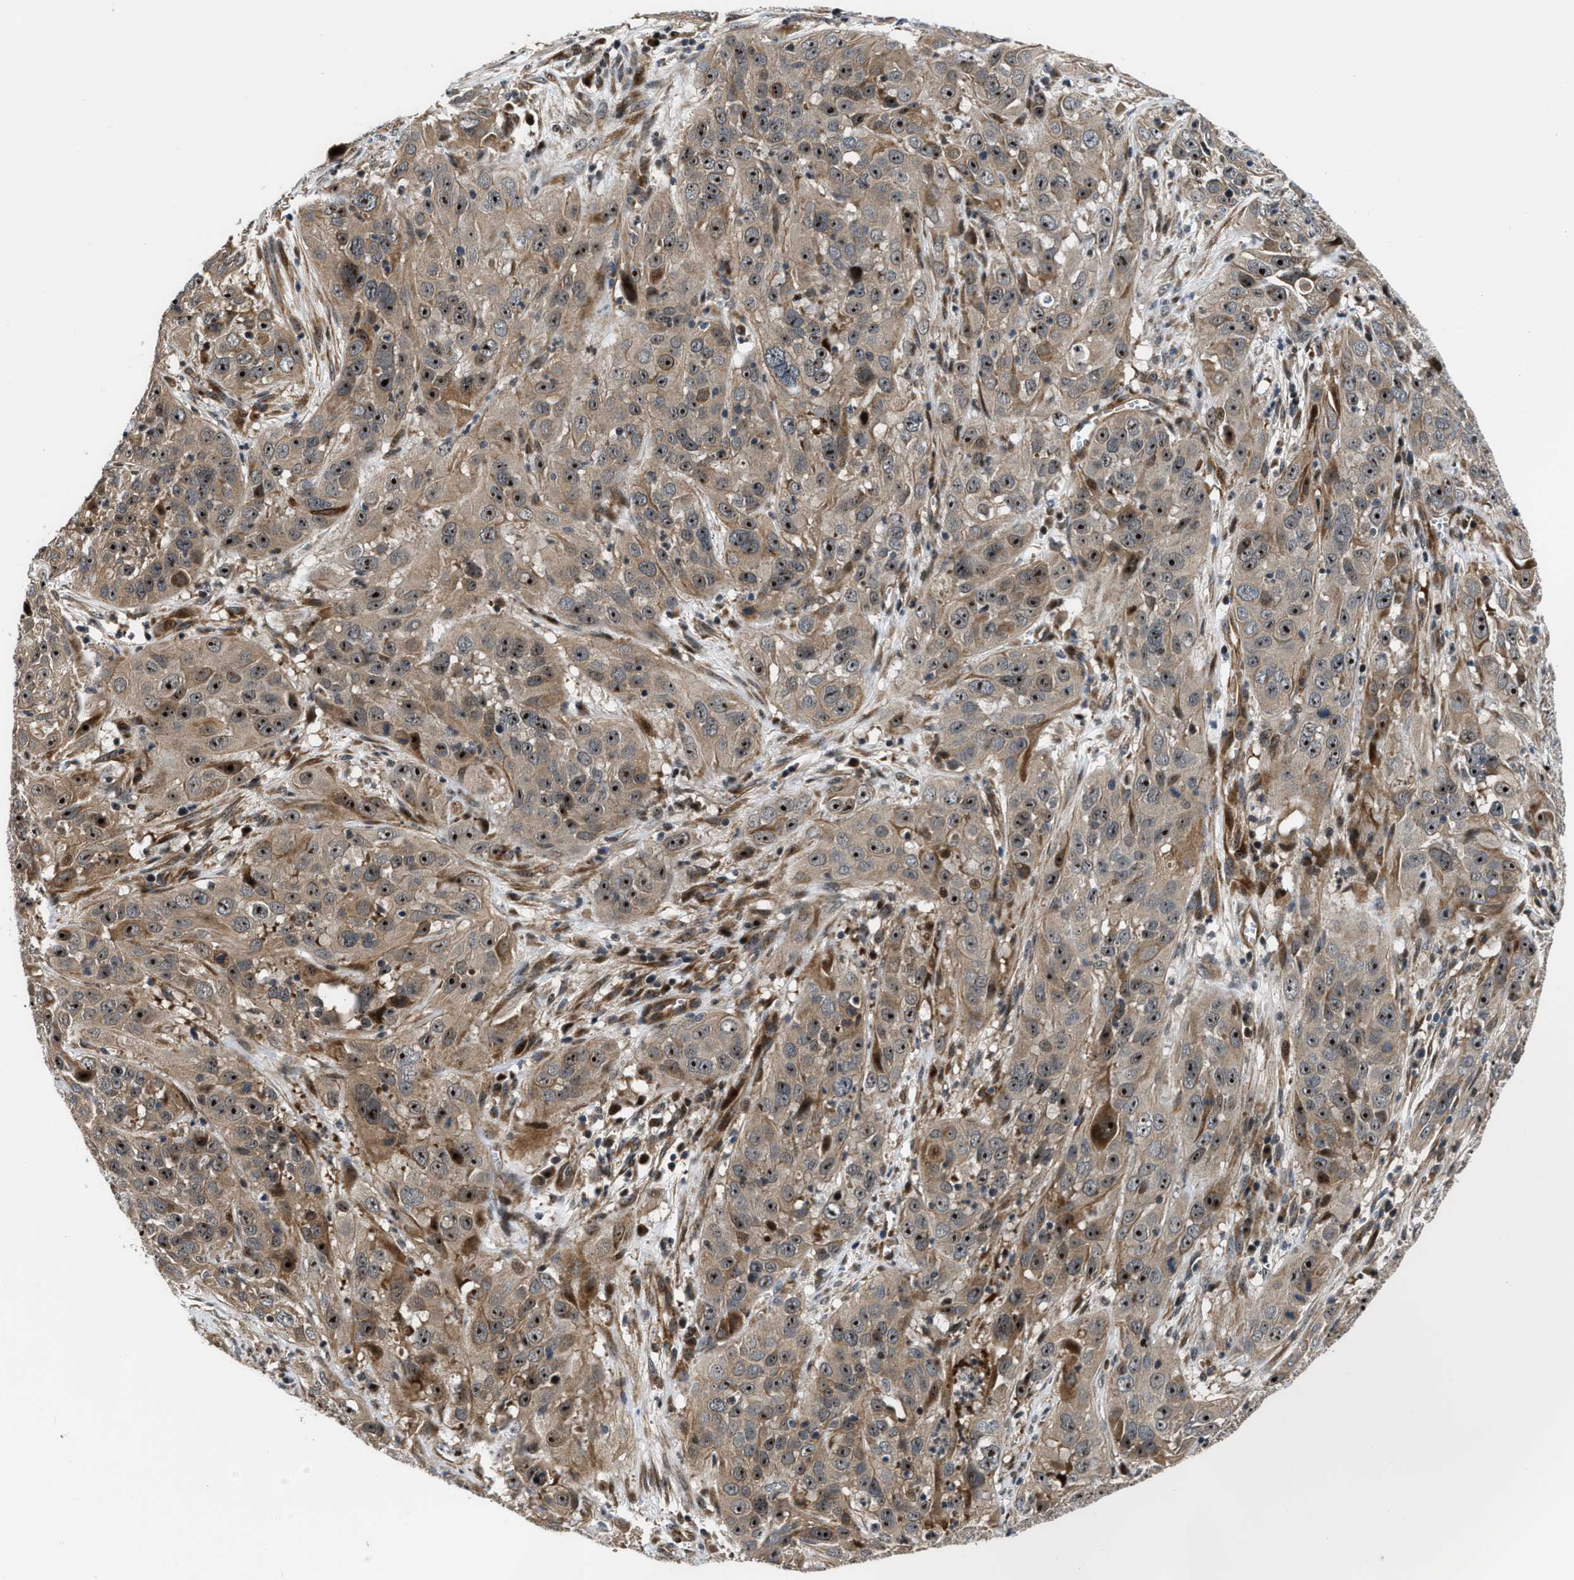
{"staining": {"intensity": "moderate", "quantity": ">75%", "location": "cytoplasmic/membranous,nuclear"}, "tissue": "cervical cancer", "cell_type": "Tumor cells", "image_type": "cancer", "snomed": [{"axis": "morphology", "description": "Squamous cell carcinoma, NOS"}, {"axis": "topography", "description": "Cervix"}], "caption": "Immunohistochemistry (IHC) photomicrograph of cervical cancer stained for a protein (brown), which displays medium levels of moderate cytoplasmic/membranous and nuclear positivity in approximately >75% of tumor cells.", "gene": "ALDH3A2", "patient": {"sex": "female", "age": 32}}